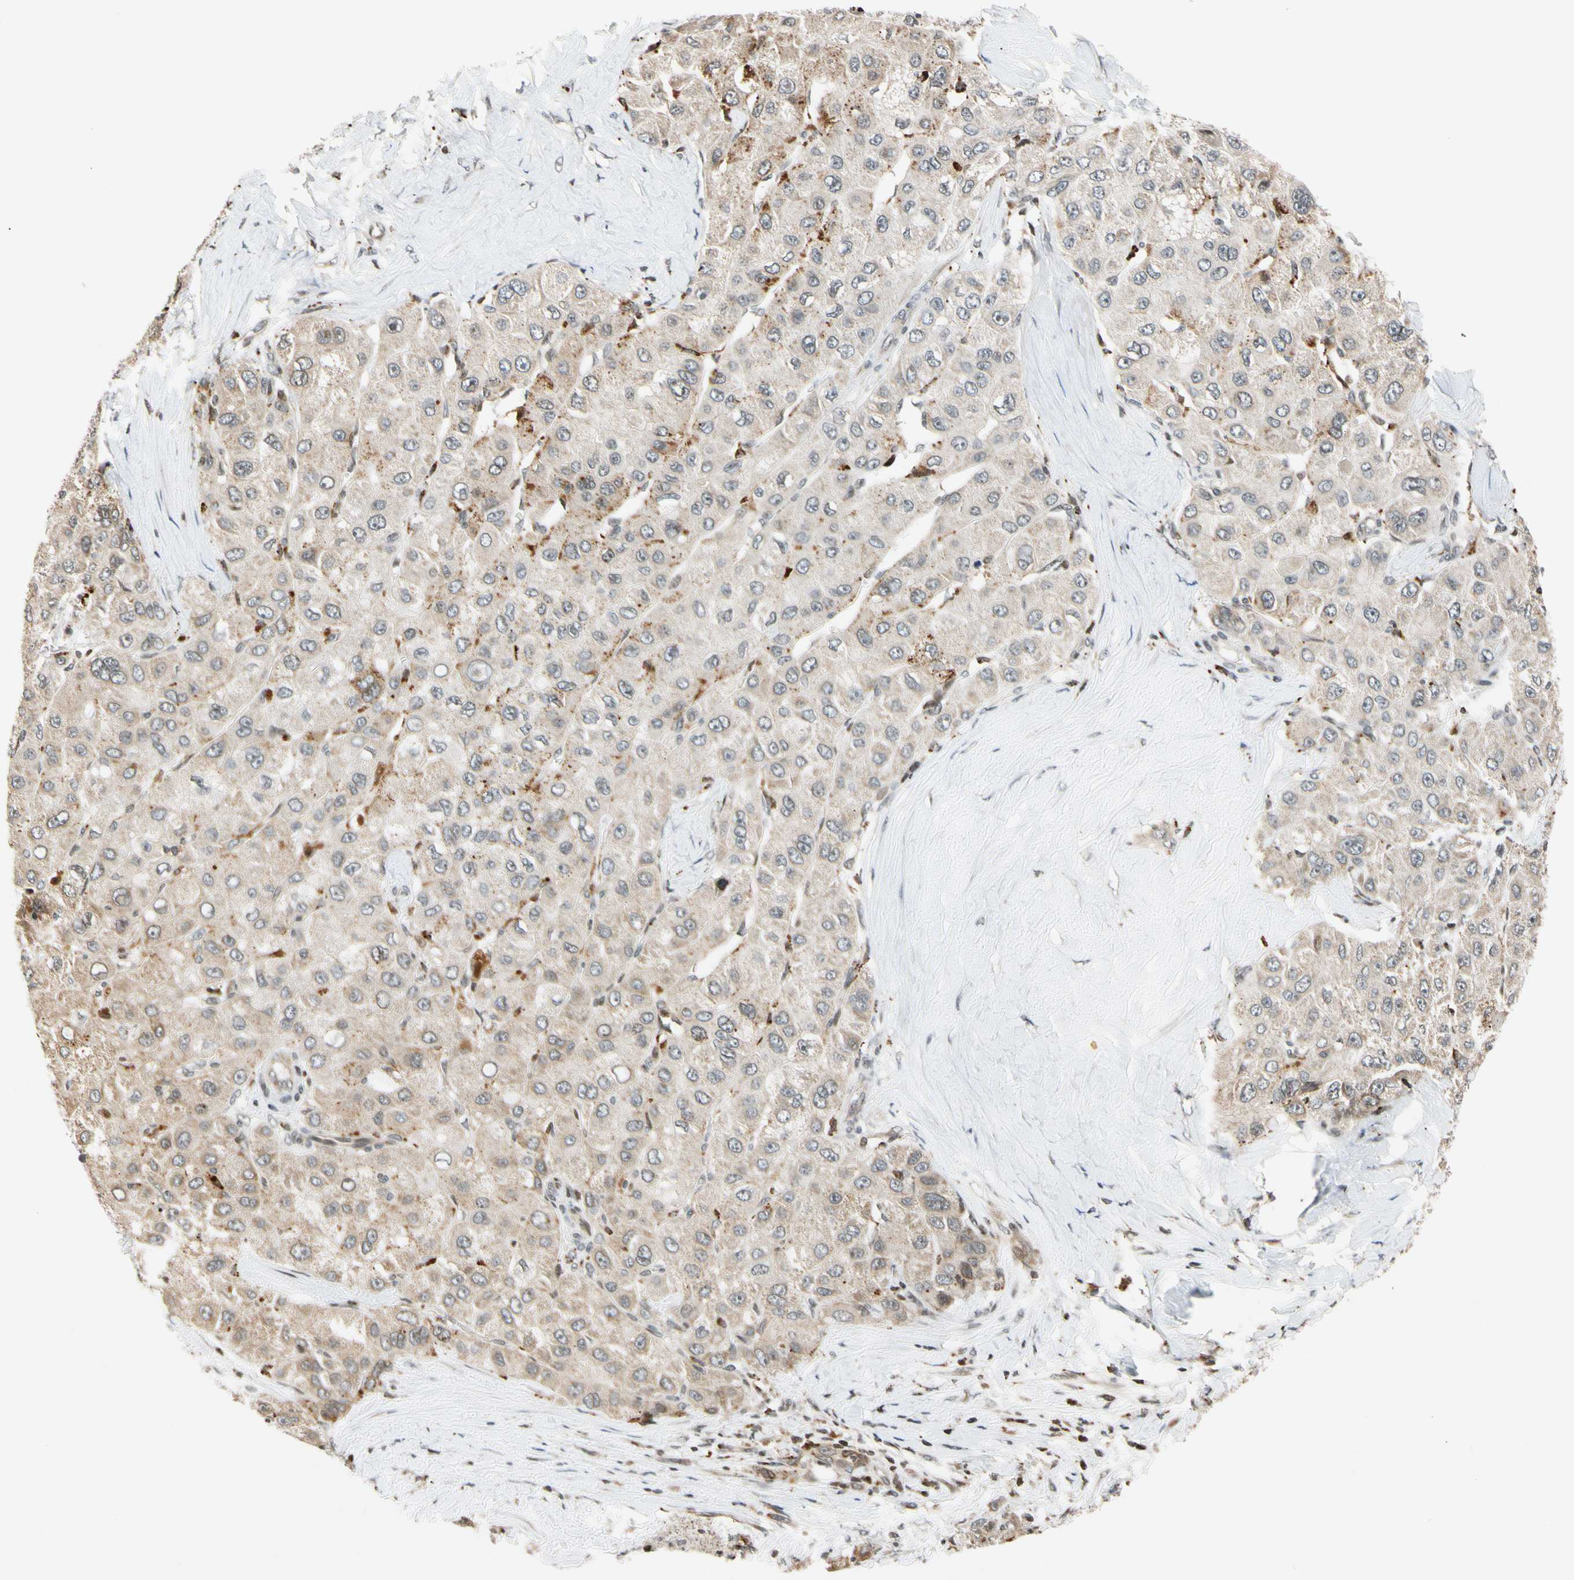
{"staining": {"intensity": "weak", "quantity": "25%-75%", "location": "cytoplasmic/membranous"}, "tissue": "liver cancer", "cell_type": "Tumor cells", "image_type": "cancer", "snomed": [{"axis": "morphology", "description": "Carcinoma, Hepatocellular, NOS"}, {"axis": "topography", "description": "Liver"}], "caption": "This histopathology image shows IHC staining of human liver cancer, with low weak cytoplasmic/membranous staining in about 25%-75% of tumor cells.", "gene": "CDK7", "patient": {"sex": "male", "age": 80}}